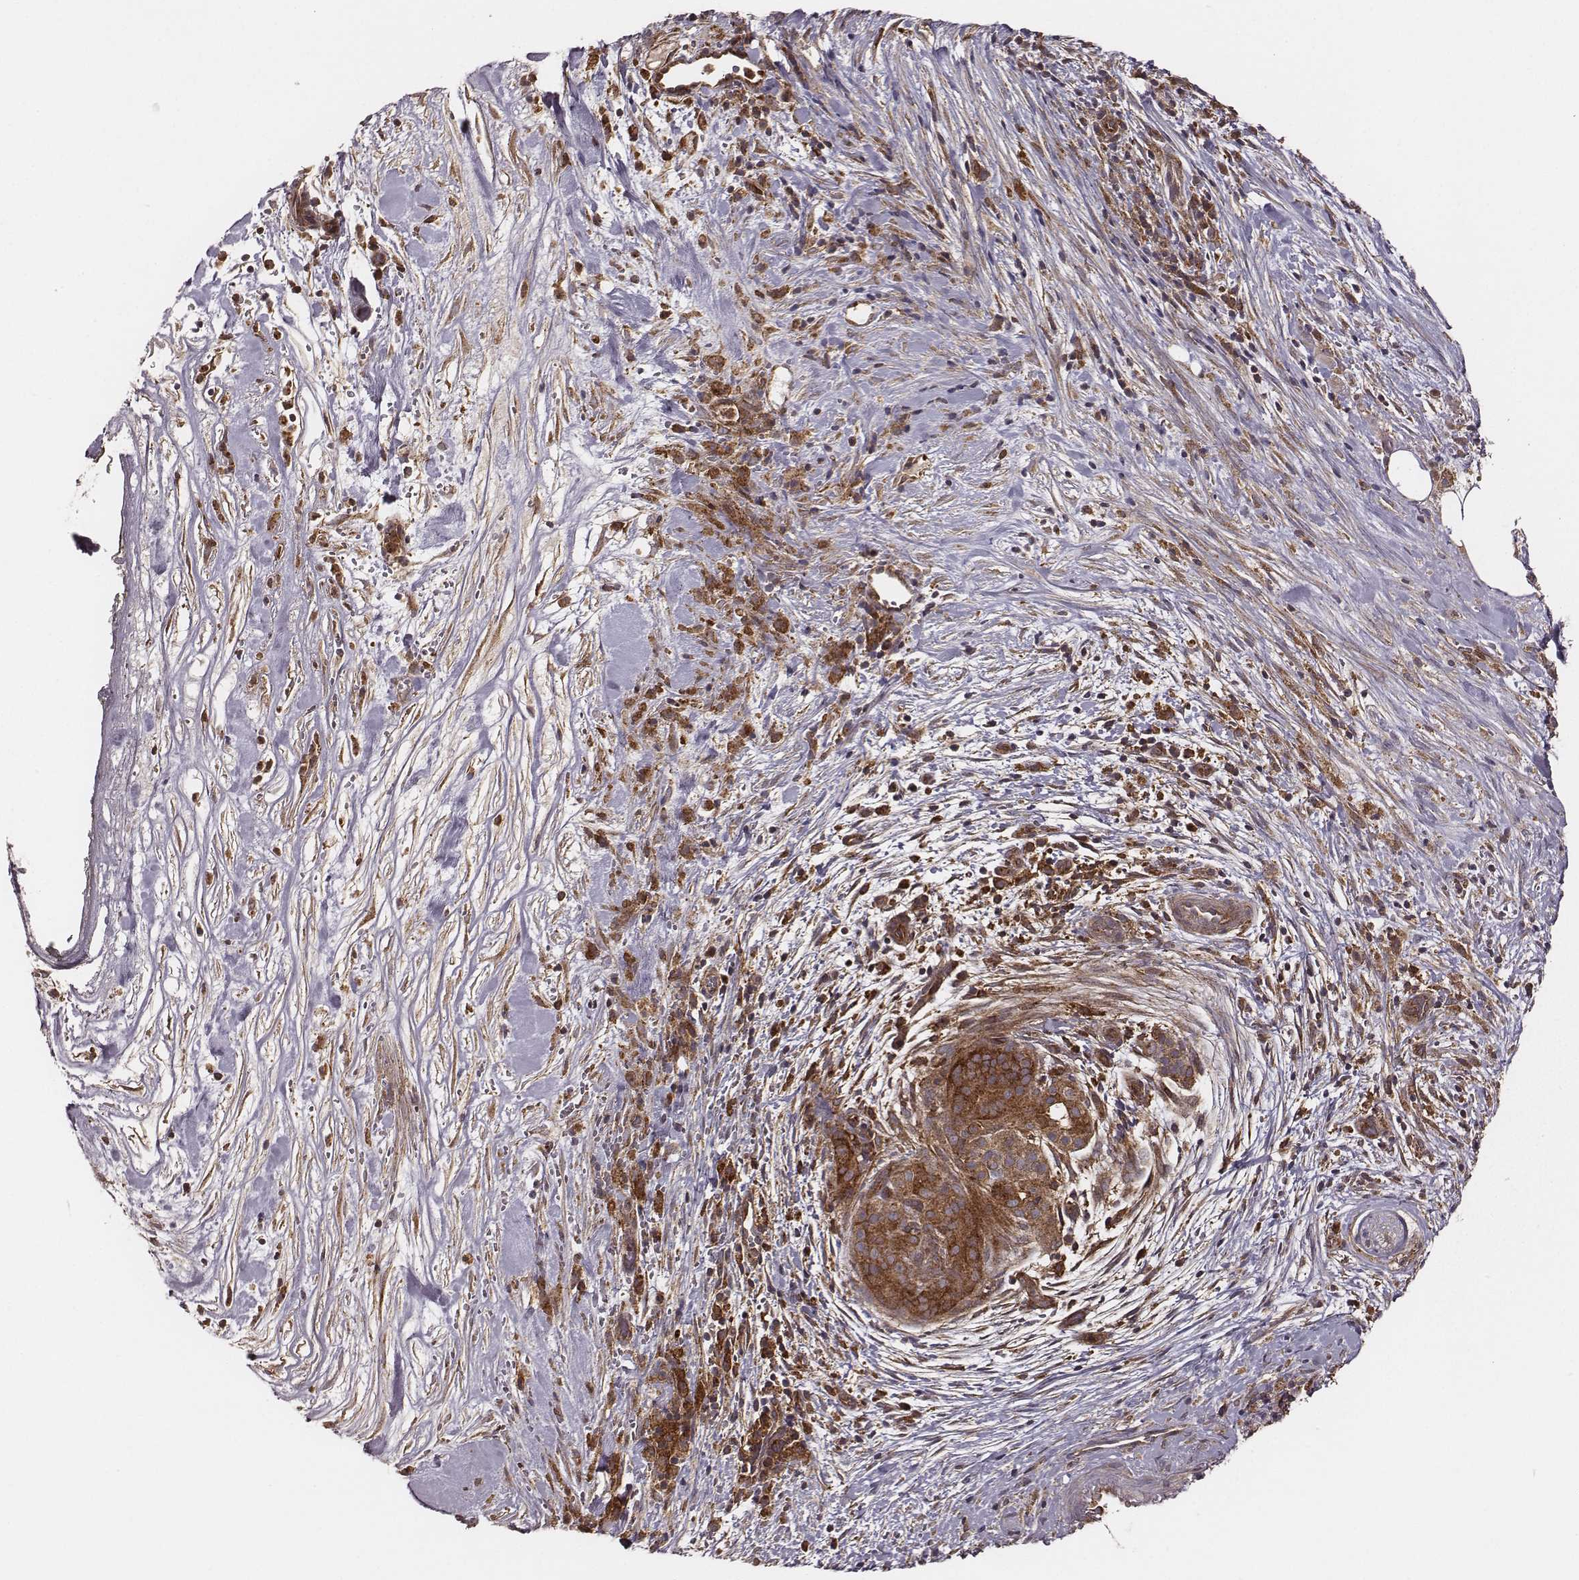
{"staining": {"intensity": "strong", "quantity": ">75%", "location": "cytoplasmic/membranous"}, "tissue": "pancreatic cancer", "cell_type": "Tumor cells", "image_type": "cancer", "snomed": [{"axis": "morphology", "description": "Adenocarcinoma, NOS"}, {"axis": "topography", "description": "Pancreas"}], "caption": "Immunohistochemistry (DAB) staining of adenocarcinoma (pancreatic) demonstrates strong cytoplasmic/membranous protein staining in about >75% of tumor cells. The protein of interest is stained brown, and the nuclei are stained in blue (DAB (3,3'-diaminobenzidine) IHC with brightfield microscopy, high magnification).", "gene": "VPS26A", "patient": {"sex": "male", "age": 44}}